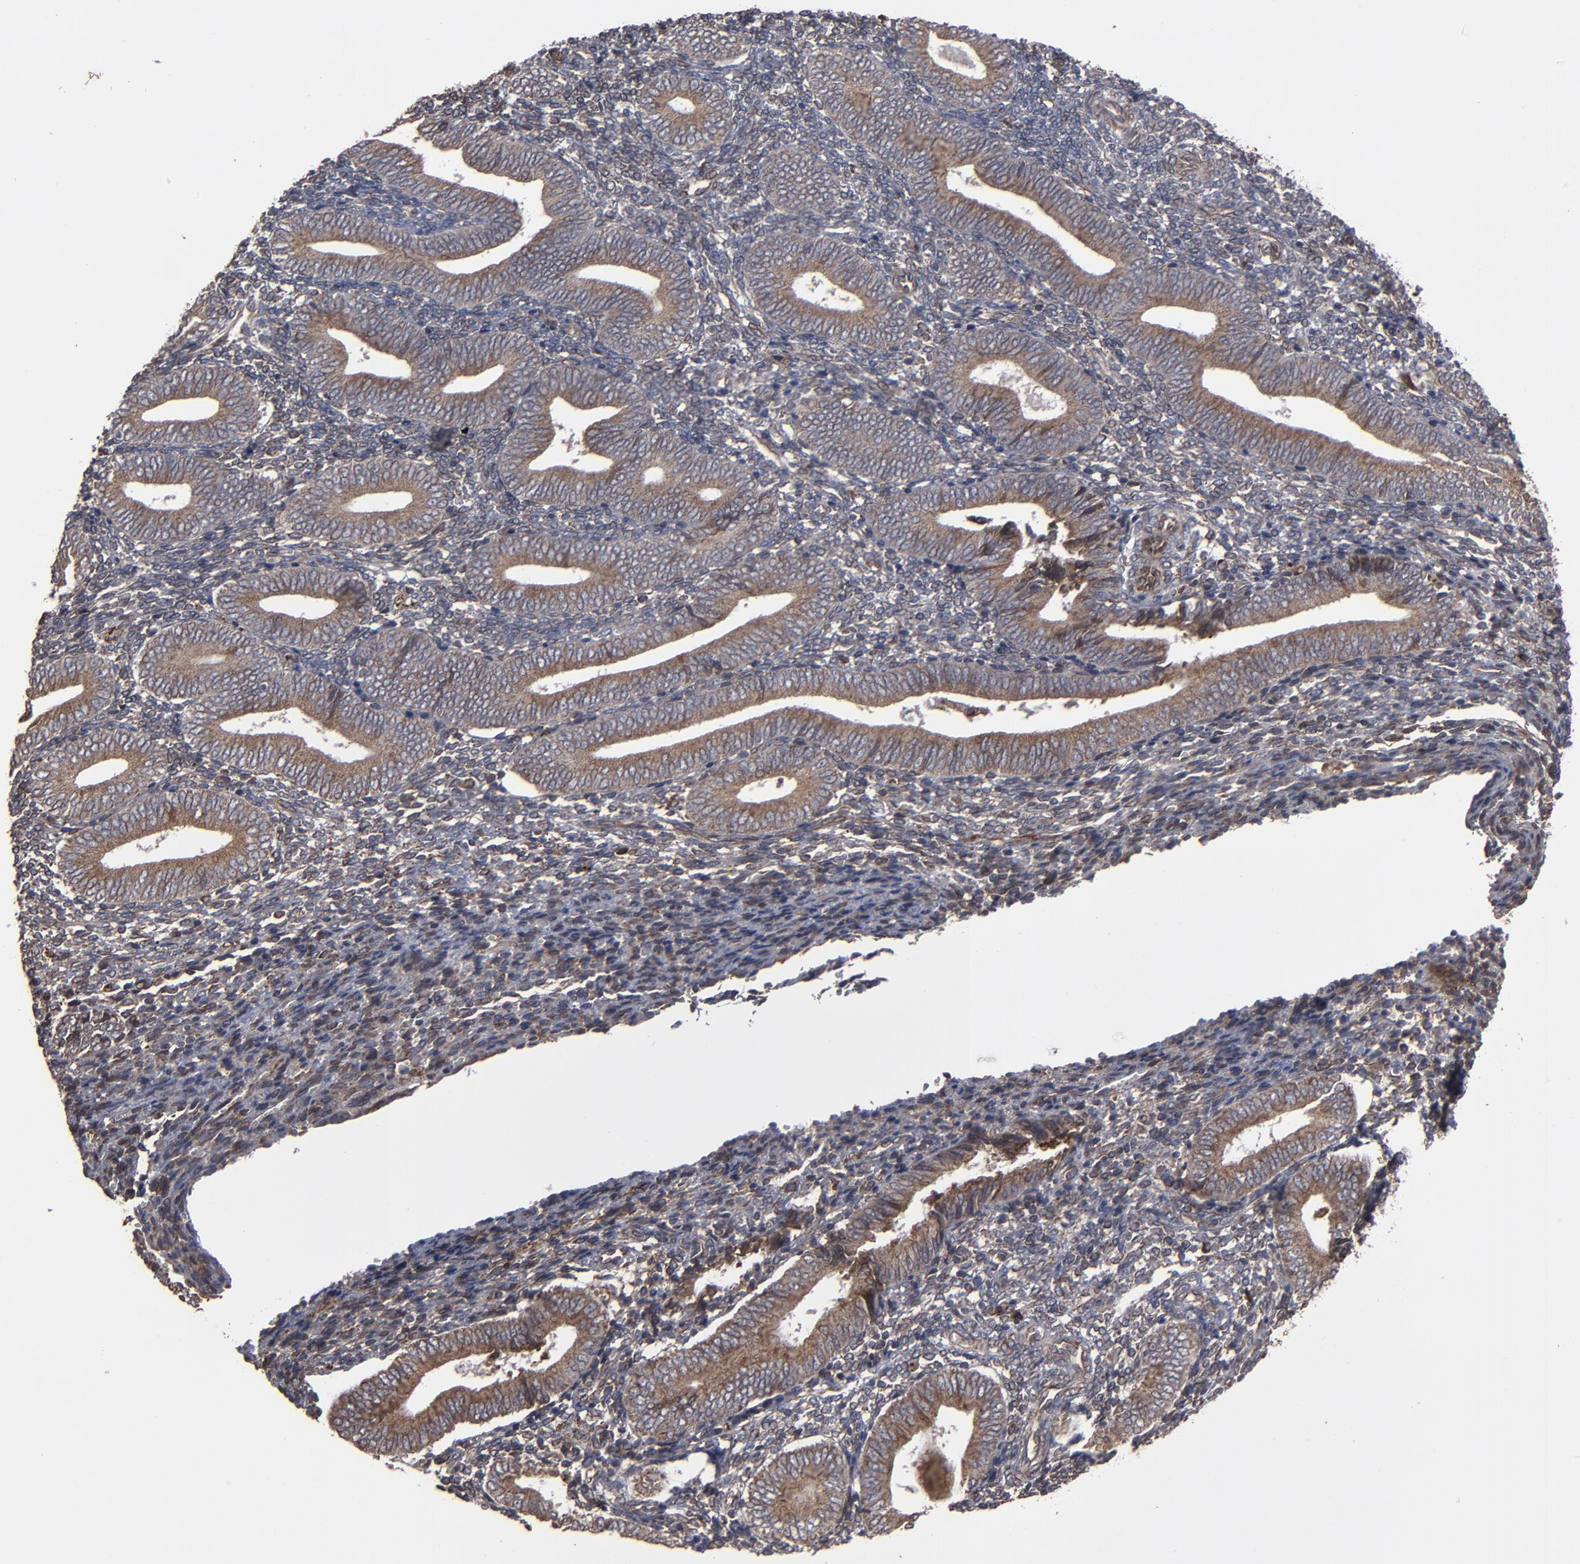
{"staining": {"intensity": "weak", "quantity": "25%-75%", "location": "cytoplasmic/membranous"}, "tissue": "endometrium", "cell_type": "Cells in endometrial stroma", "image_type": "normal", "snomed": [{"axis": "morphology", "description": "Normal tissue, NOS"}, {"axis": "topography", "description": "Uterus"}, {"axis": "topography", "description": "Endometrium"}], "caption": "Normal endometrium displays weak cytoplasmic/membranous staining in about 25%-75% of cells in endometrial stroma, visualized by immunohistochemistry.", "gene": "CNIH1", "patient": {"sex": "female", "age": 33}}